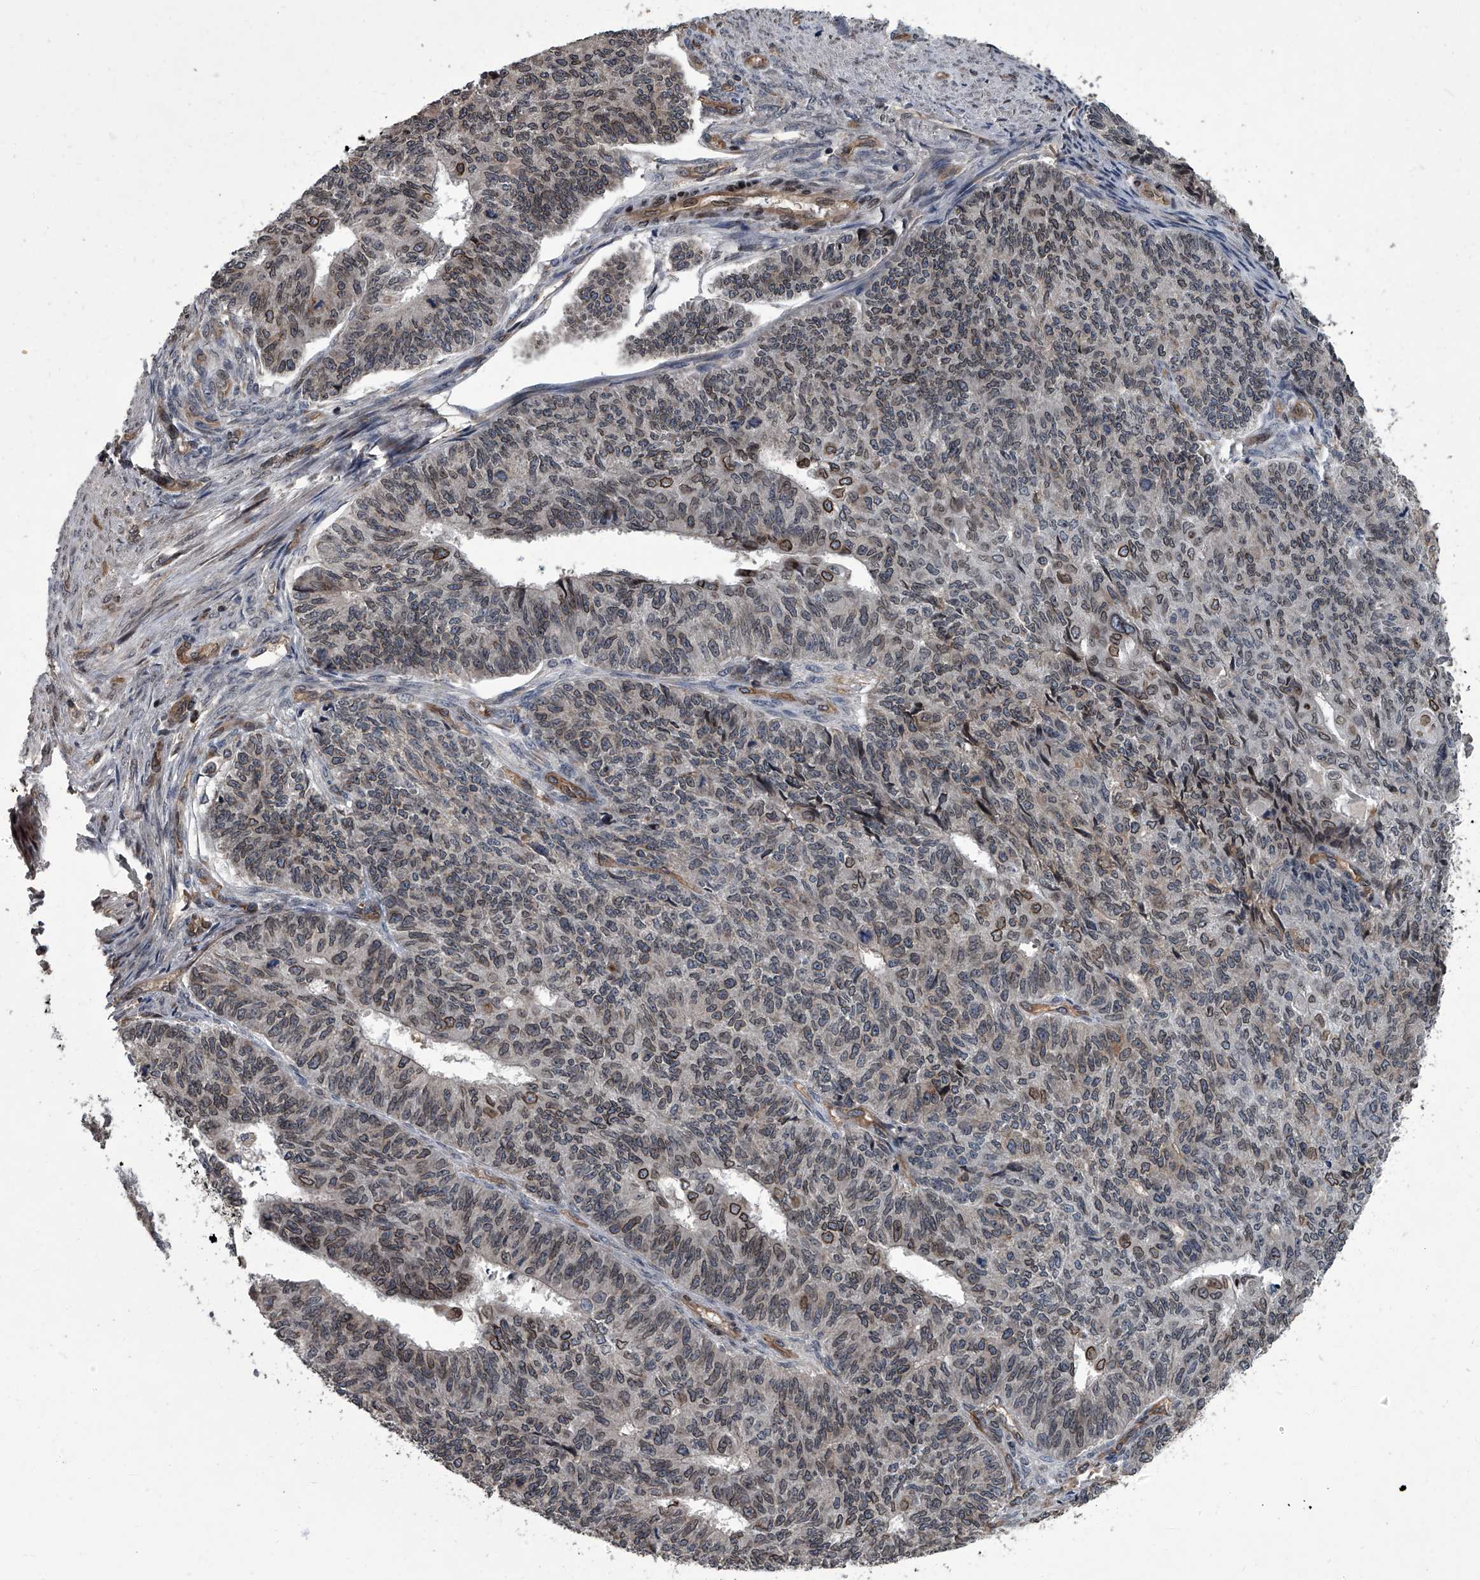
{"staining": {"intensity": "moderate", "quantity": "<25%", "location": "cytoplasmic/membranous,nuclear"}, "tissue": "endometrial cancer", "cell_type": "Tumor cells", "image_type": "cancer", "snomed": [{"axis": "morphology", "description": "Adenocarcinoma, NOS"}, {"axis": "topography", "description": "Endometrium"}], "caption": "Human endometrial cancer stained with a protein marker displays moderate staining in tumor cells.", "gene": "LRRC8C", "patient": {"sex": "female", "age": 32}}